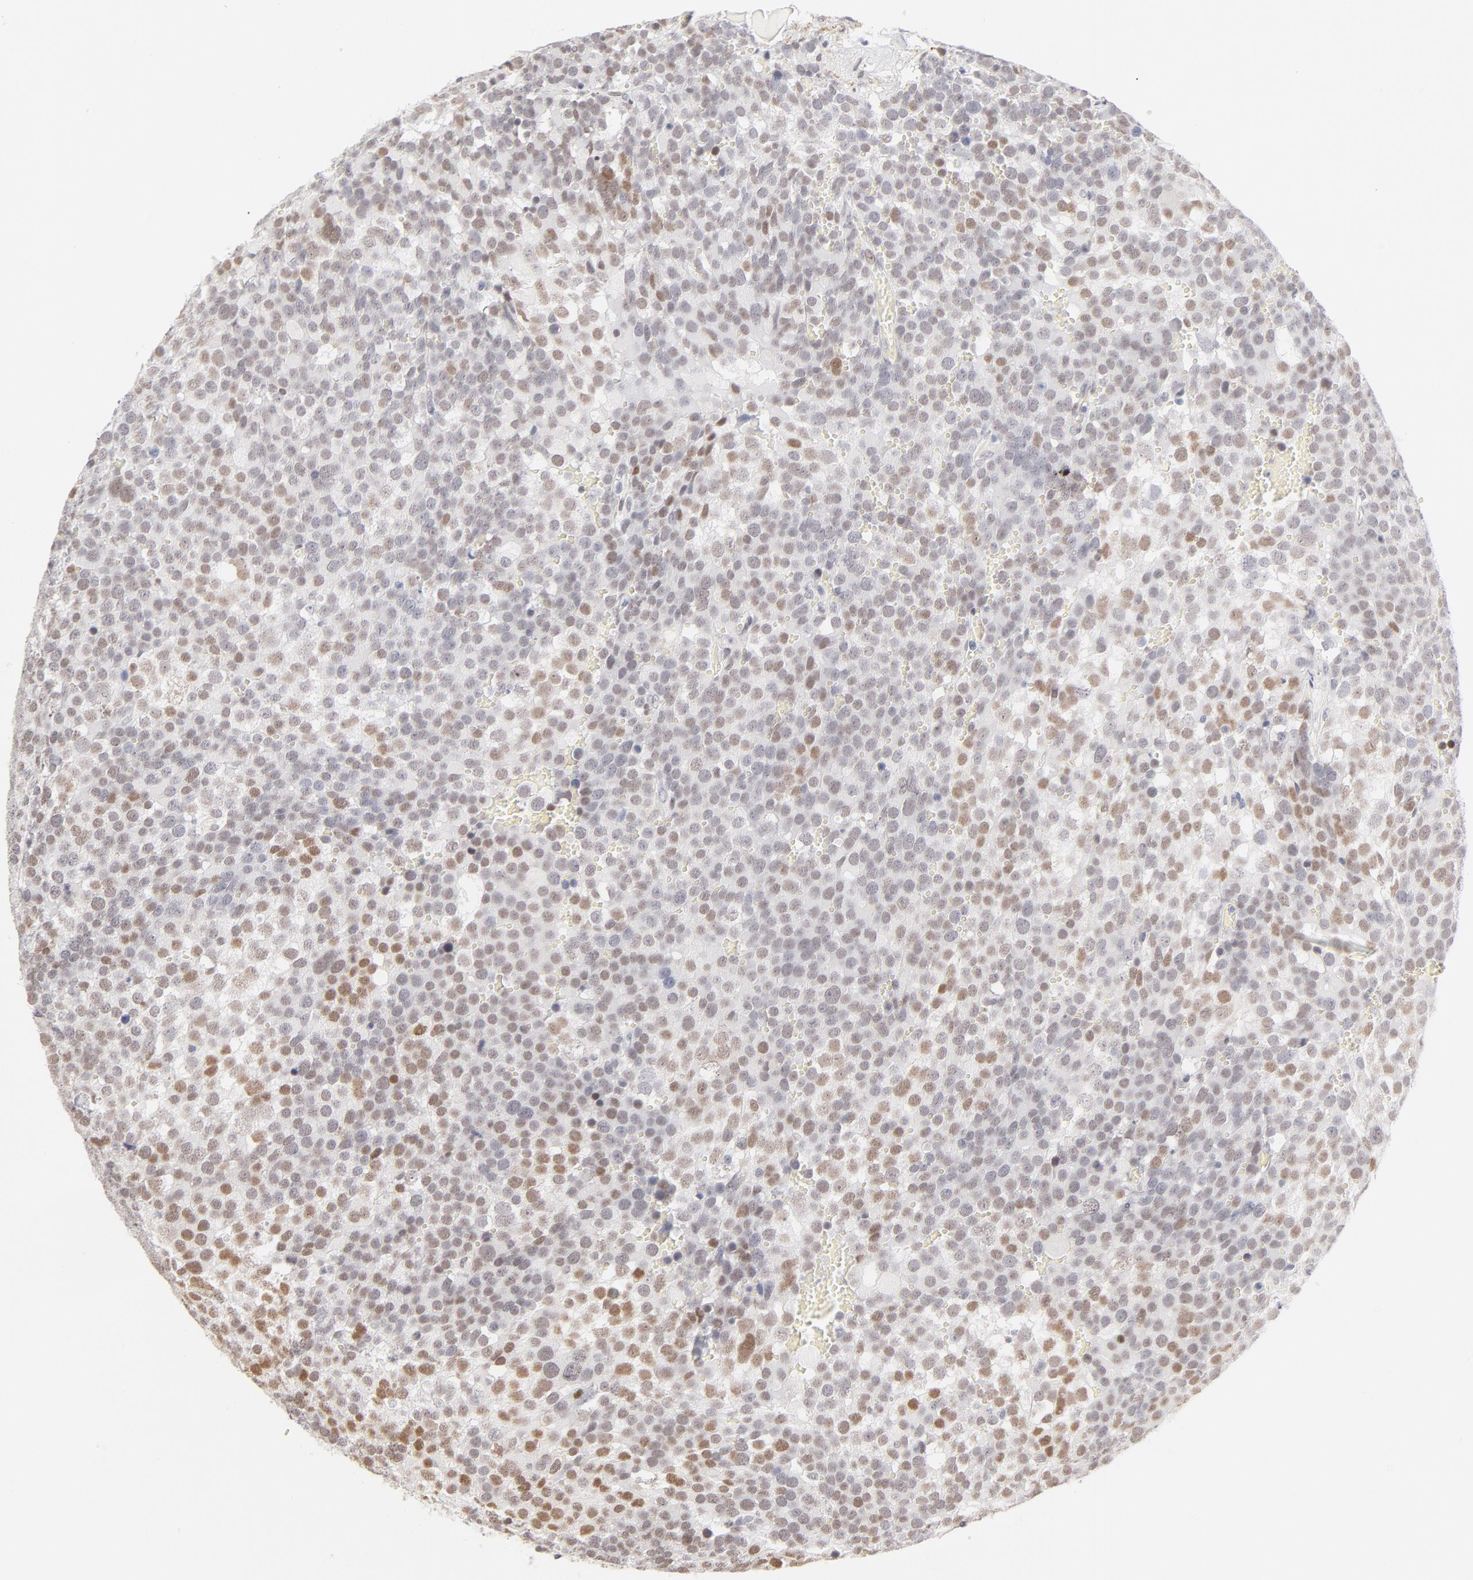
{"staining": {"intensity": "weak", "quantity": "25%-75%", "location": "nuclear"}, "tissue": "testis cancer", "cell_type": "Tumor cells", "image_type": "cancer", "snomed": [{"axis": "morphology", "description": "Seminoma, NOS"}, {"axis": "topography", "description": "Testis"}], "caption": "A low amount of weak nuclear positivity is seen in about 25%-75% of tumor cells in testis cancer (seminoma) tissue.", "gene": "PBX1", "patient": {"sex": "male", "age": 71}}